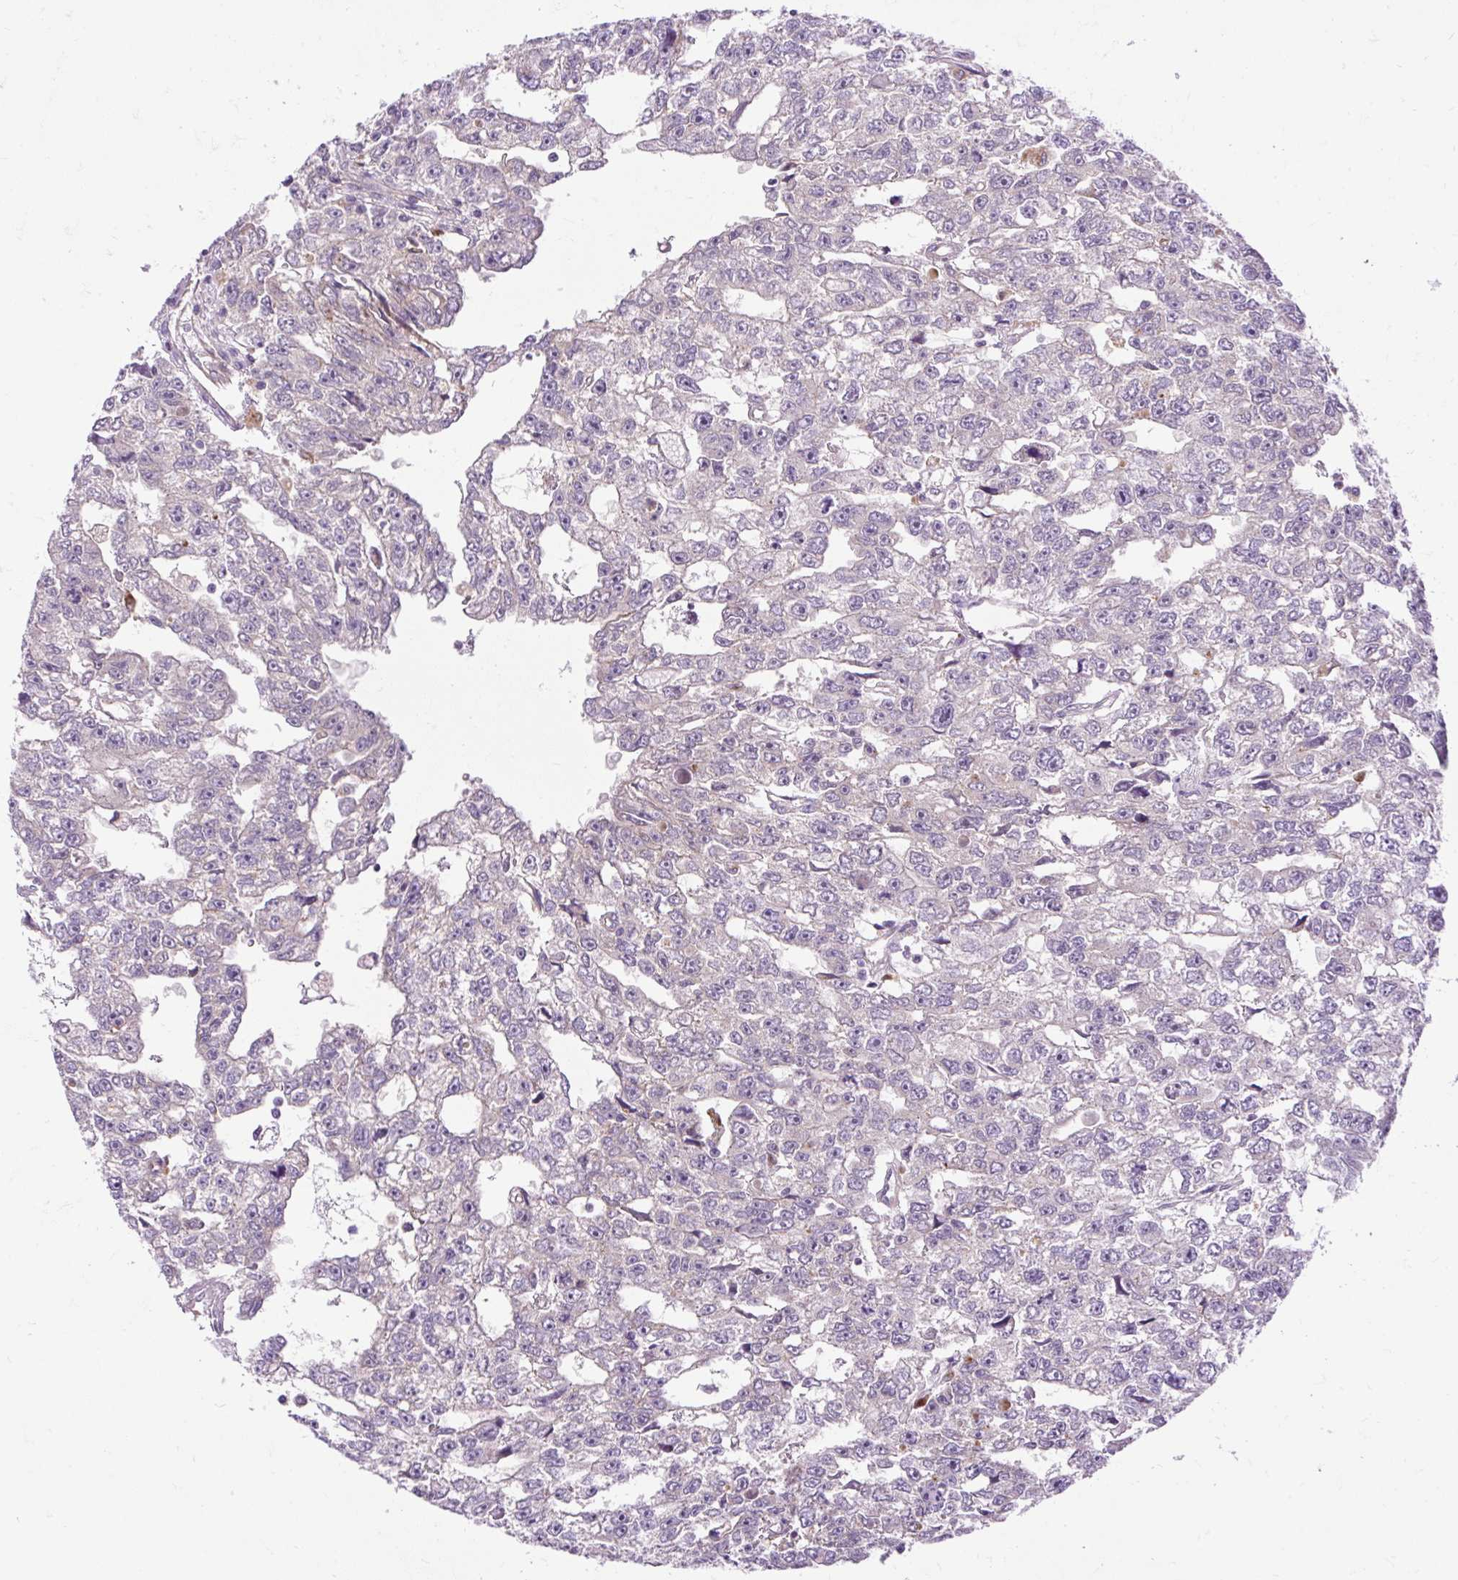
{"staining": {"intensity": "negative", "quantity": "none", "location": "none"}, "tissue": "testis cancer", "cell_type": "Tumor cells", "image_type": "cancer", "snomed": [{"axis": "morphology", "description": "Carcinoma, Embryonal, NOS"}, {"axis": "topography", "description": "Testis"}], "caption": "Immunohistochemical staining of human embryonal carcinoma (testis) displays no significant staining in tumor cells.", "gene": "HEXB", "patient": {"sex": "male", "age": 20}}